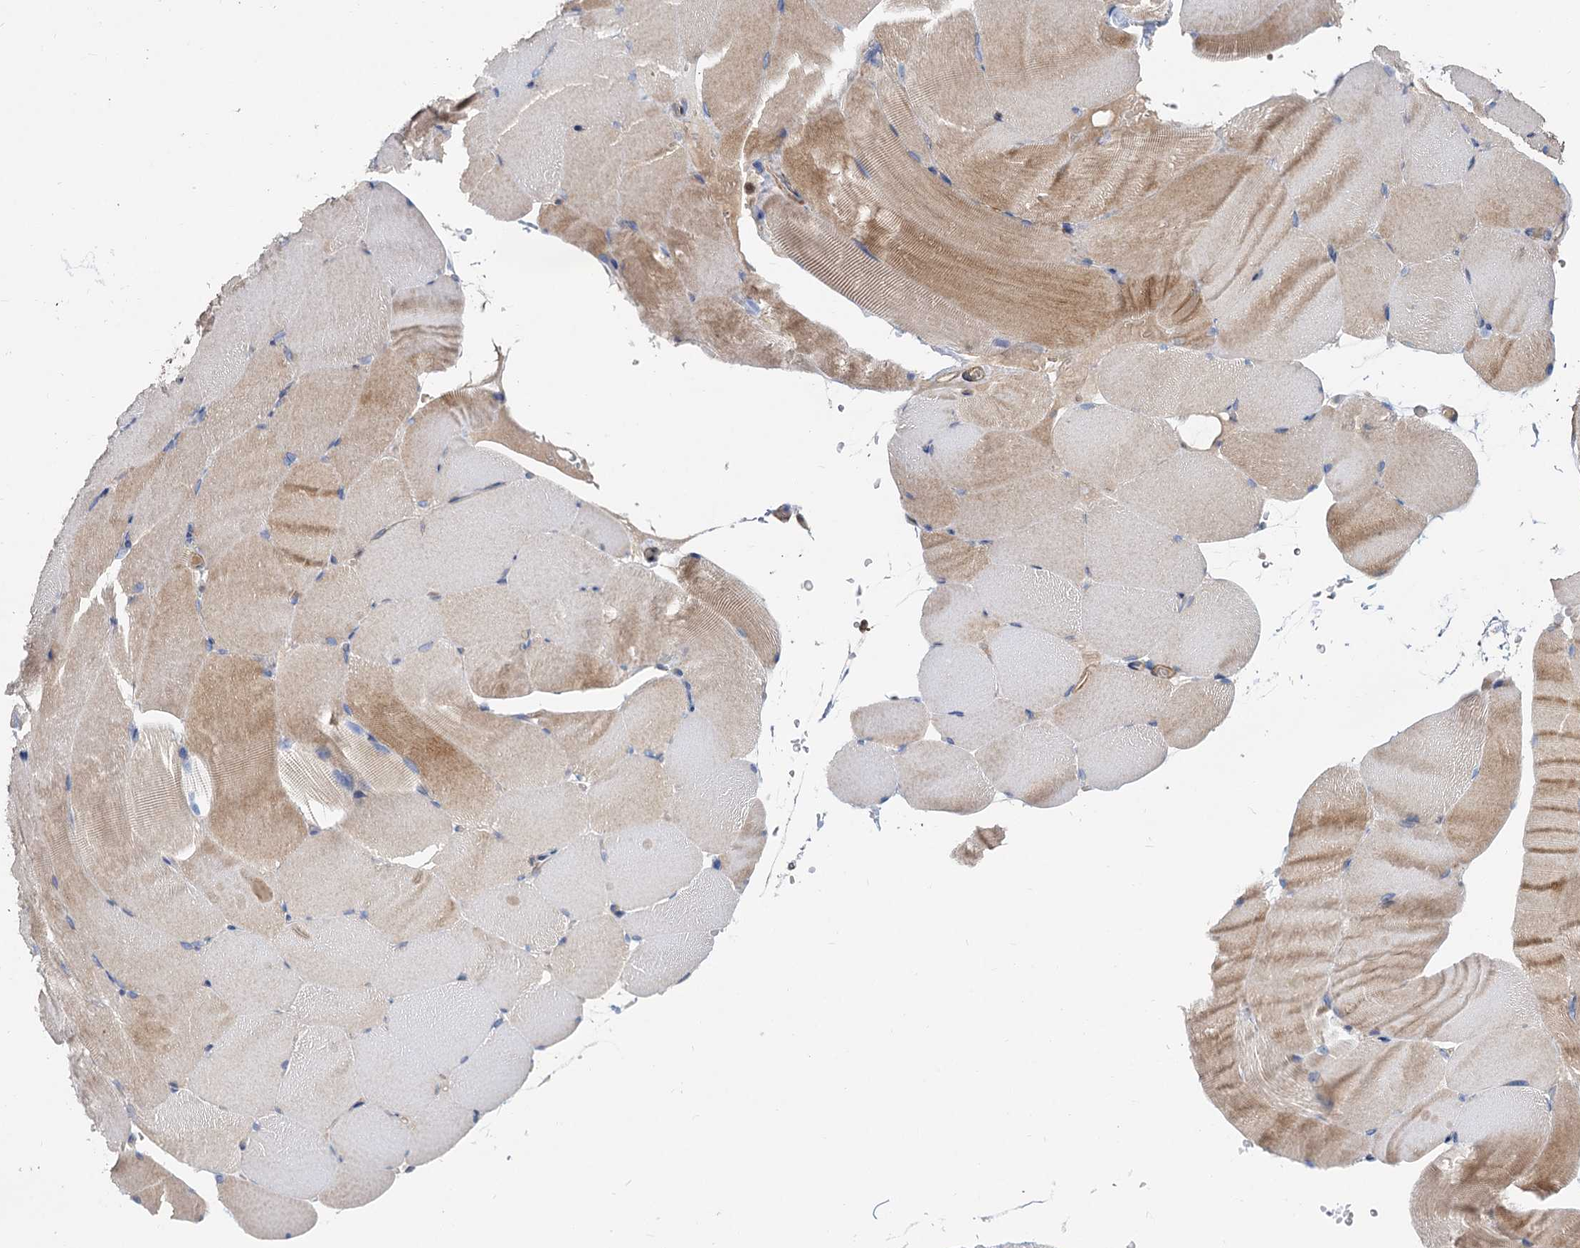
{"staining": {"intensity": "moderate", "quantity": "<25%", "location": "cytoplasmic/membranous"}, "tissue": "skeletal muscle", "cell_type": "Myocytes", "image_type": "normal", "snomed": [{"axis": "morphology", "description": "Normal tissue, NOS"}, {"axis": "topography", "description": "Skeletal muscle"}, {"axis": "topography", "description": "Parathyroid gland"}], "caption": "Skeletal muscle was stained to show a protein in brown. There is low levels of moderate cytoplasmic/membranous expression in about <25% of myocytes.", "gene": "ALKBH7", "patient": {"sex": "female", "age": 37}}